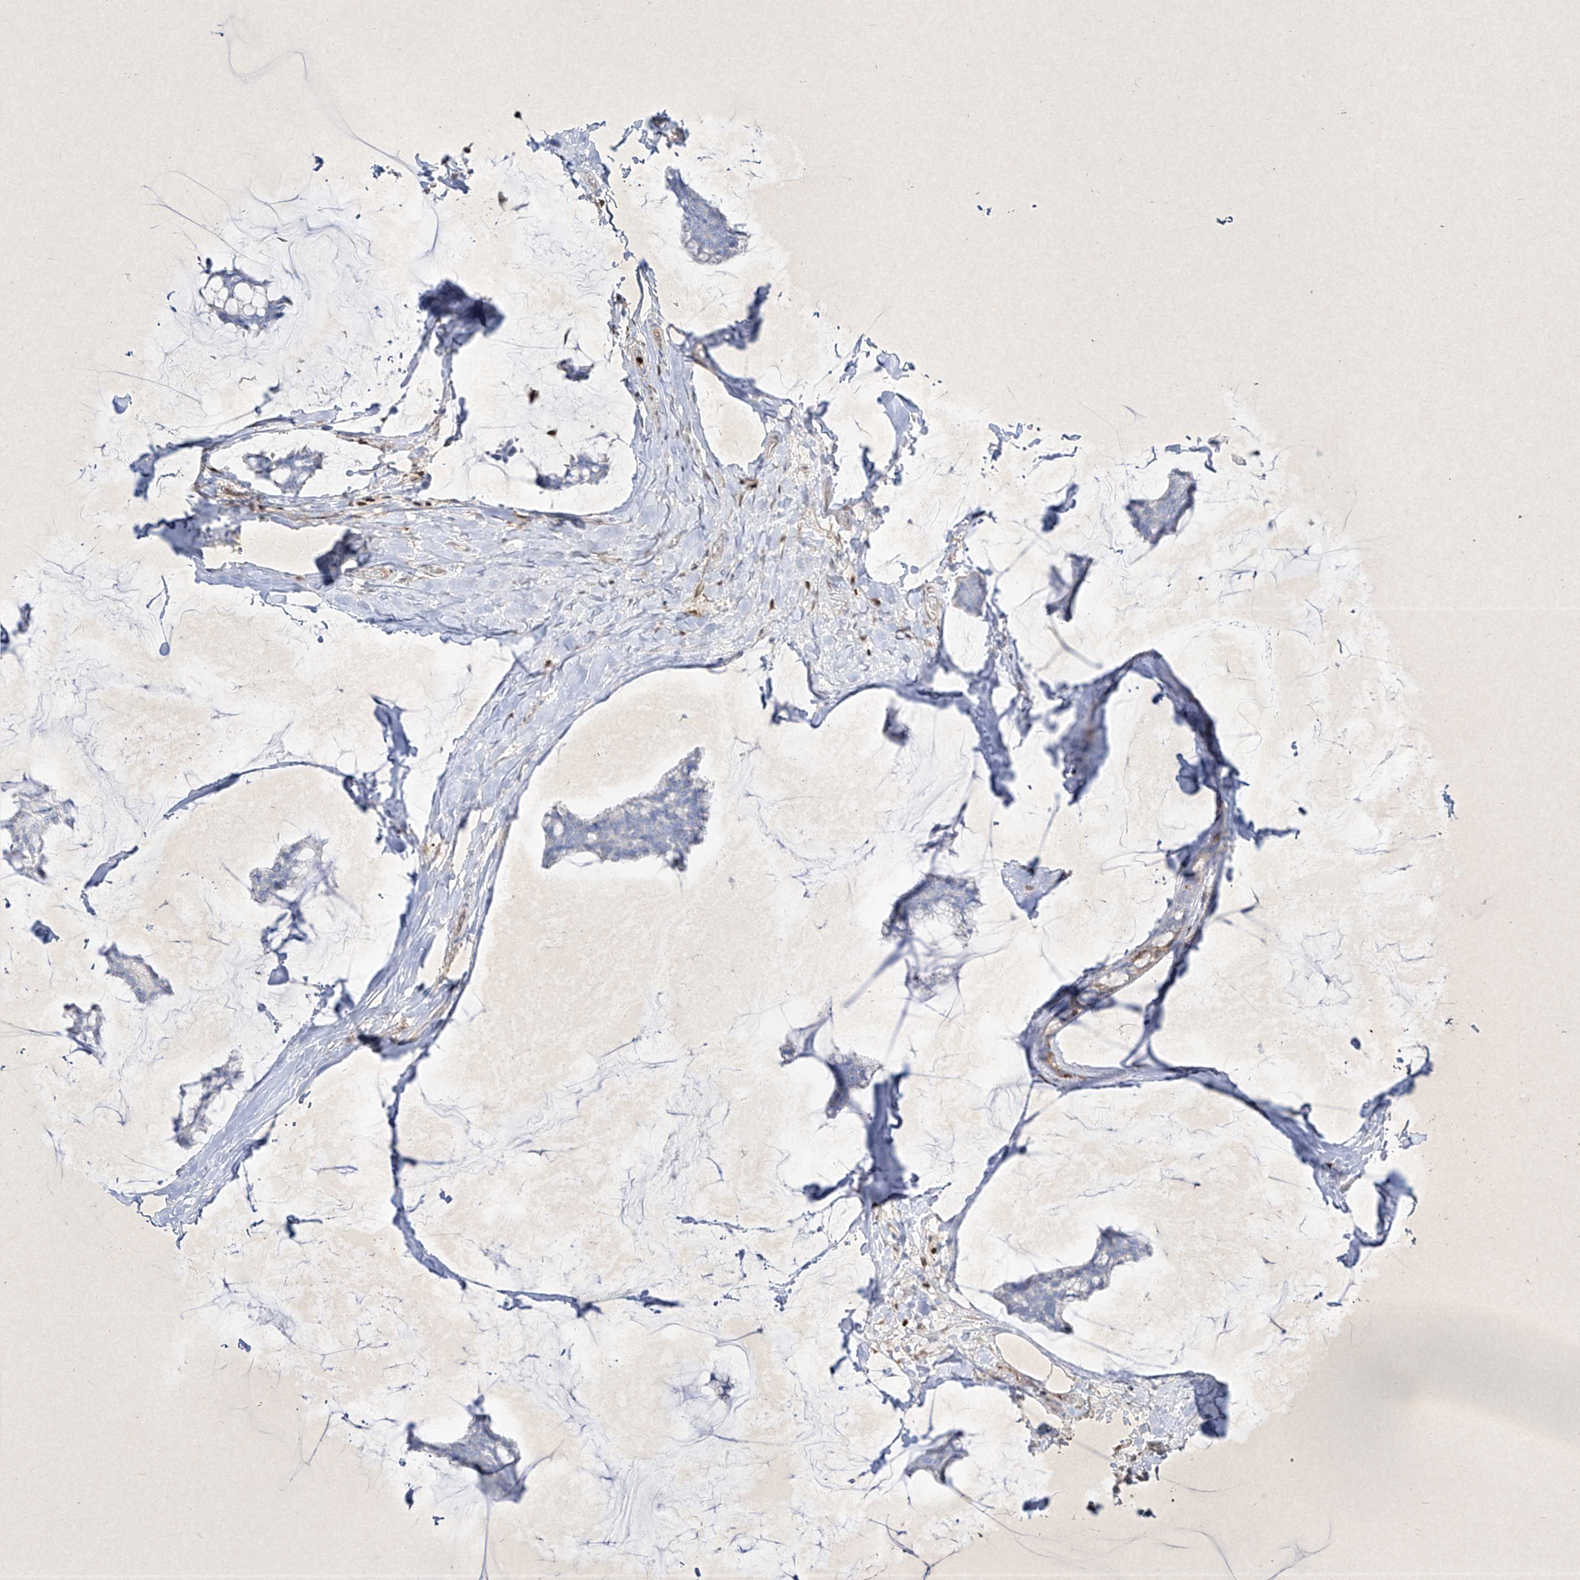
{"staining": {"intensity": "negative", "quantity": "none", "location": "none"}, "tissue": "breast cancer", "cell_type": "Tumor cells", "image_type": "cancer", "snomed": [{"axis": "morphology", "description": "Duct carcinoma"}, {"axis": "topography", "description": "Breast"}], "caption": "Breast cancer (intraductal carcinoma) was stained to show a protein in brown. There is no significant expression in tumor cells. (Stains: DAB (3,3'-diaminobenzidine) IHC with hematoxylin counter stain, Microscopy: brightfield microscopy at high magnification).", "gene": "PSMB10", "patient": {"sex": "female", "age": 93}}